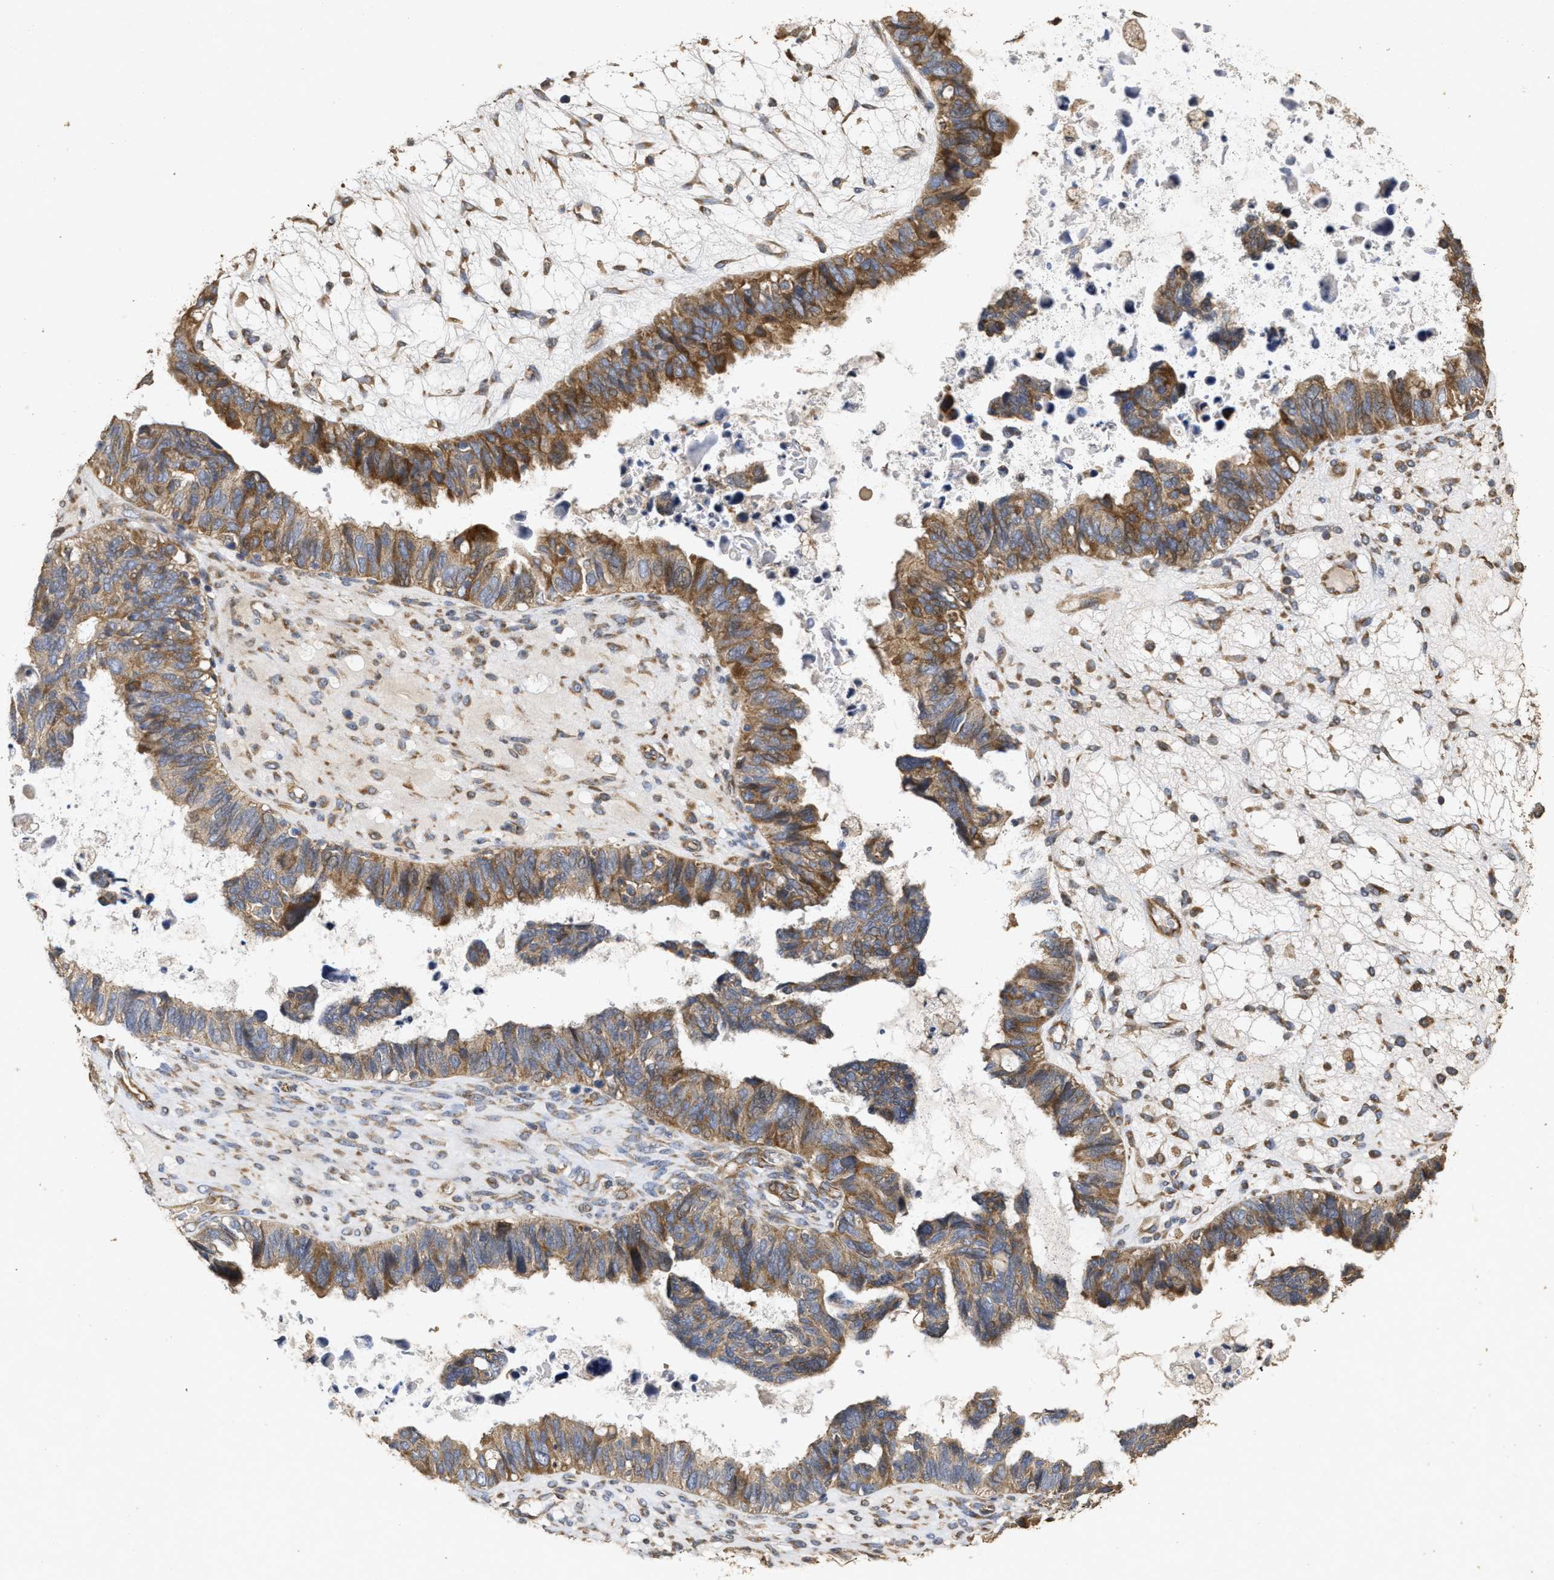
{"staining": {"intensity": "moderate", "quantity": ">75%", "location": "cytoplasmic/membranous"}, "tissue": "ovarian cancer", "cell_type": "Tumor cells", "image_type": "cancer", "snomed": [{"axis": "morphology", "description": "Cystadenocarcinoma, serous, NOS"}, {"axis": "topography", "description": "Ovary"}], "caption": "Human ovarian cancer (serous cystadenocarcinoma) stained for a protein (brown) displays moderate cytoplasmic/membranous positive expression in approximately >75% of tumor cells.", "gene": "NAV1", "patient": {"sex": "female", "age": 79}}